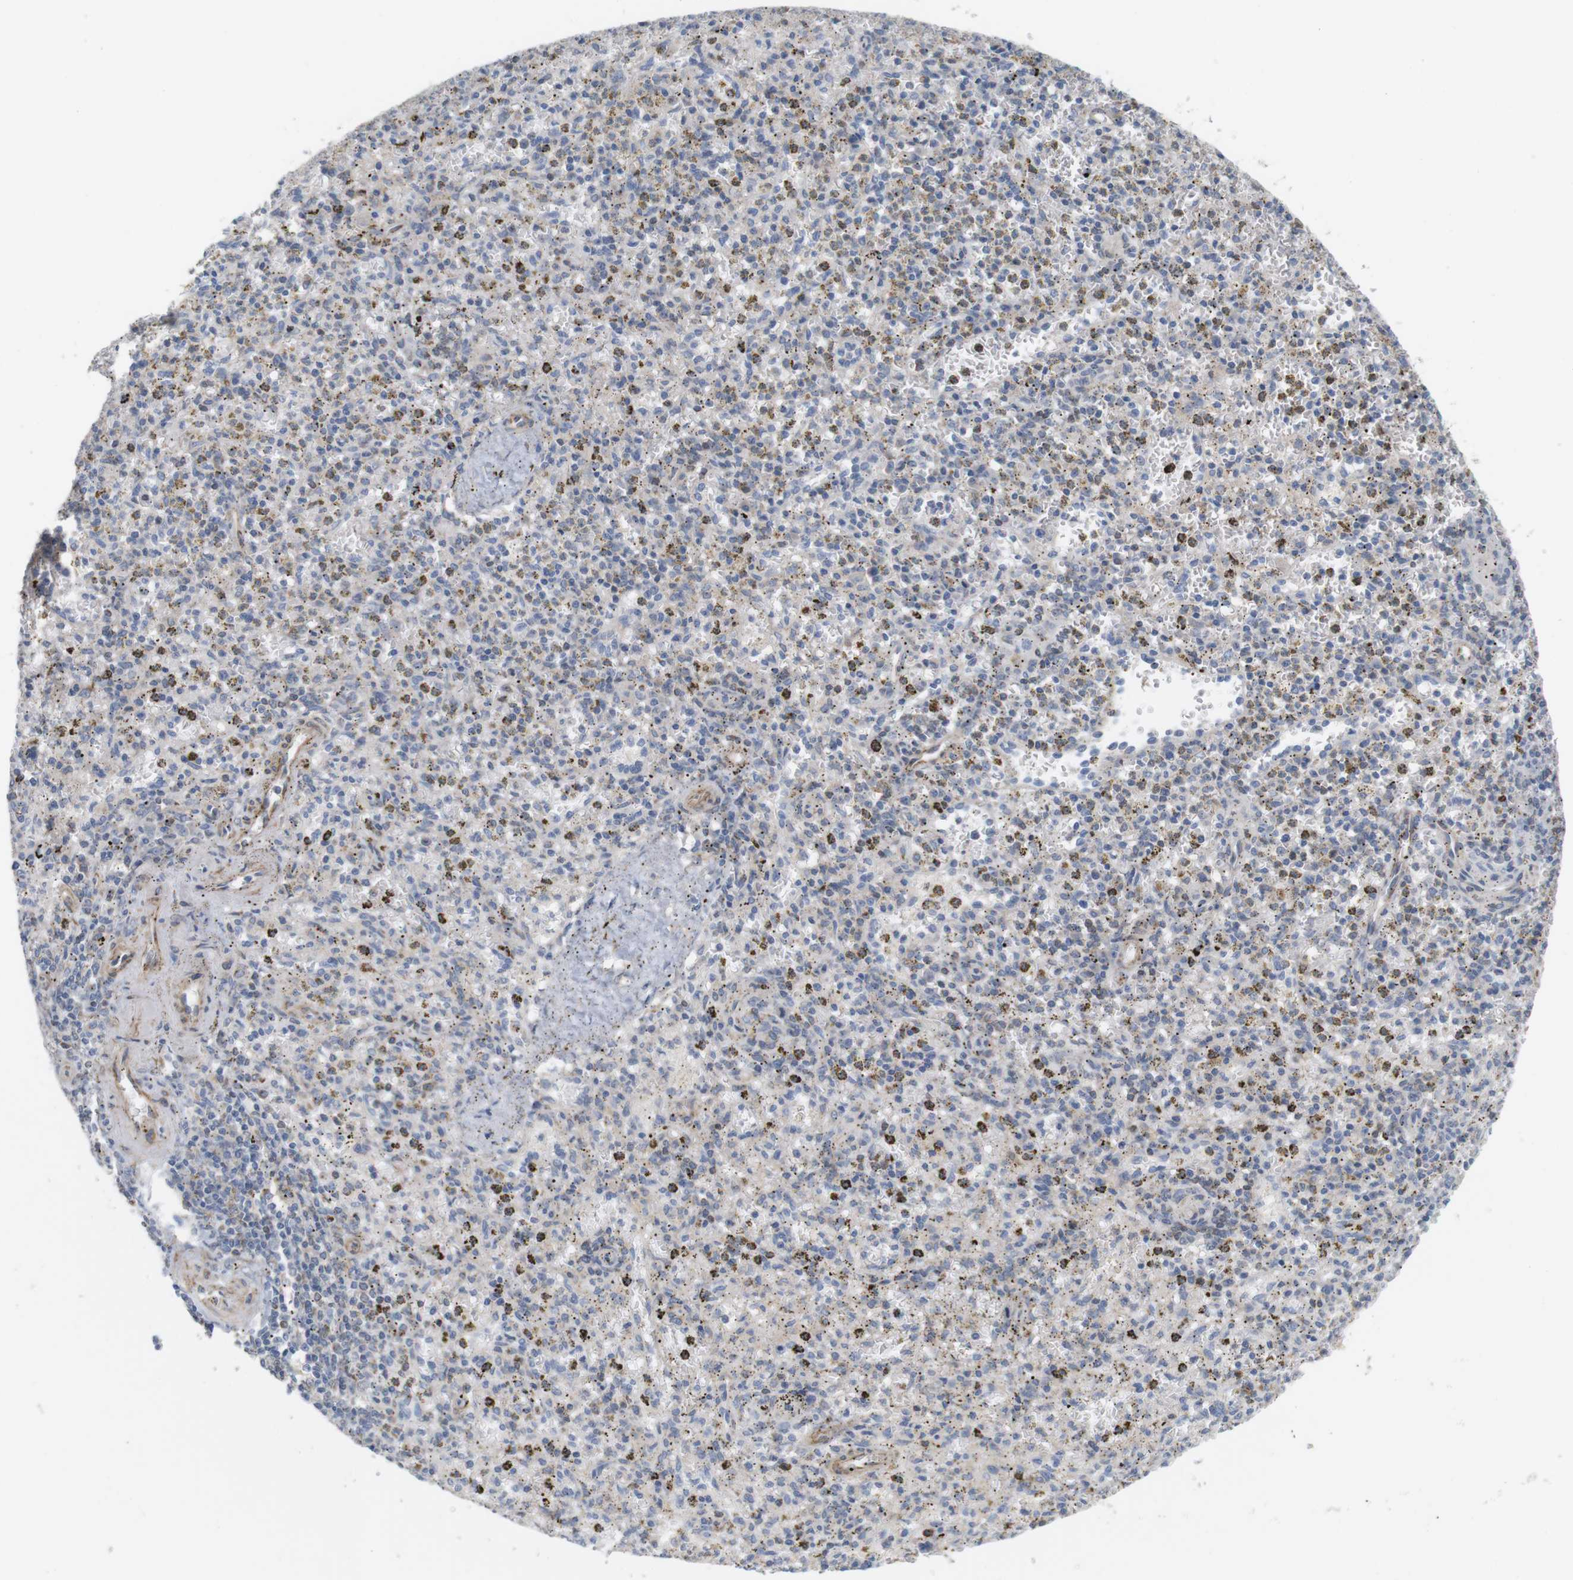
{"staining": {"intensity": "negative", "quantity": "none", "location": "none"}, "tissue": "spleen", "cell_type": "Cells in red pulp", "image_type": "normal", "snomed": [{"axis": "morphology", "description": "Normal tissue, NOS"}, {"axis": "topography", "description": "Spleen"}], "caption": "Immunohistochemistry image of unremarkable spleen: human spleen stained with DAB (3,3'-diaminobenzidine) reveals no significant protein positivity in cells in red pulp.", "gene": "ITPR1", "patient": {"sex": "male", "age": 72}}